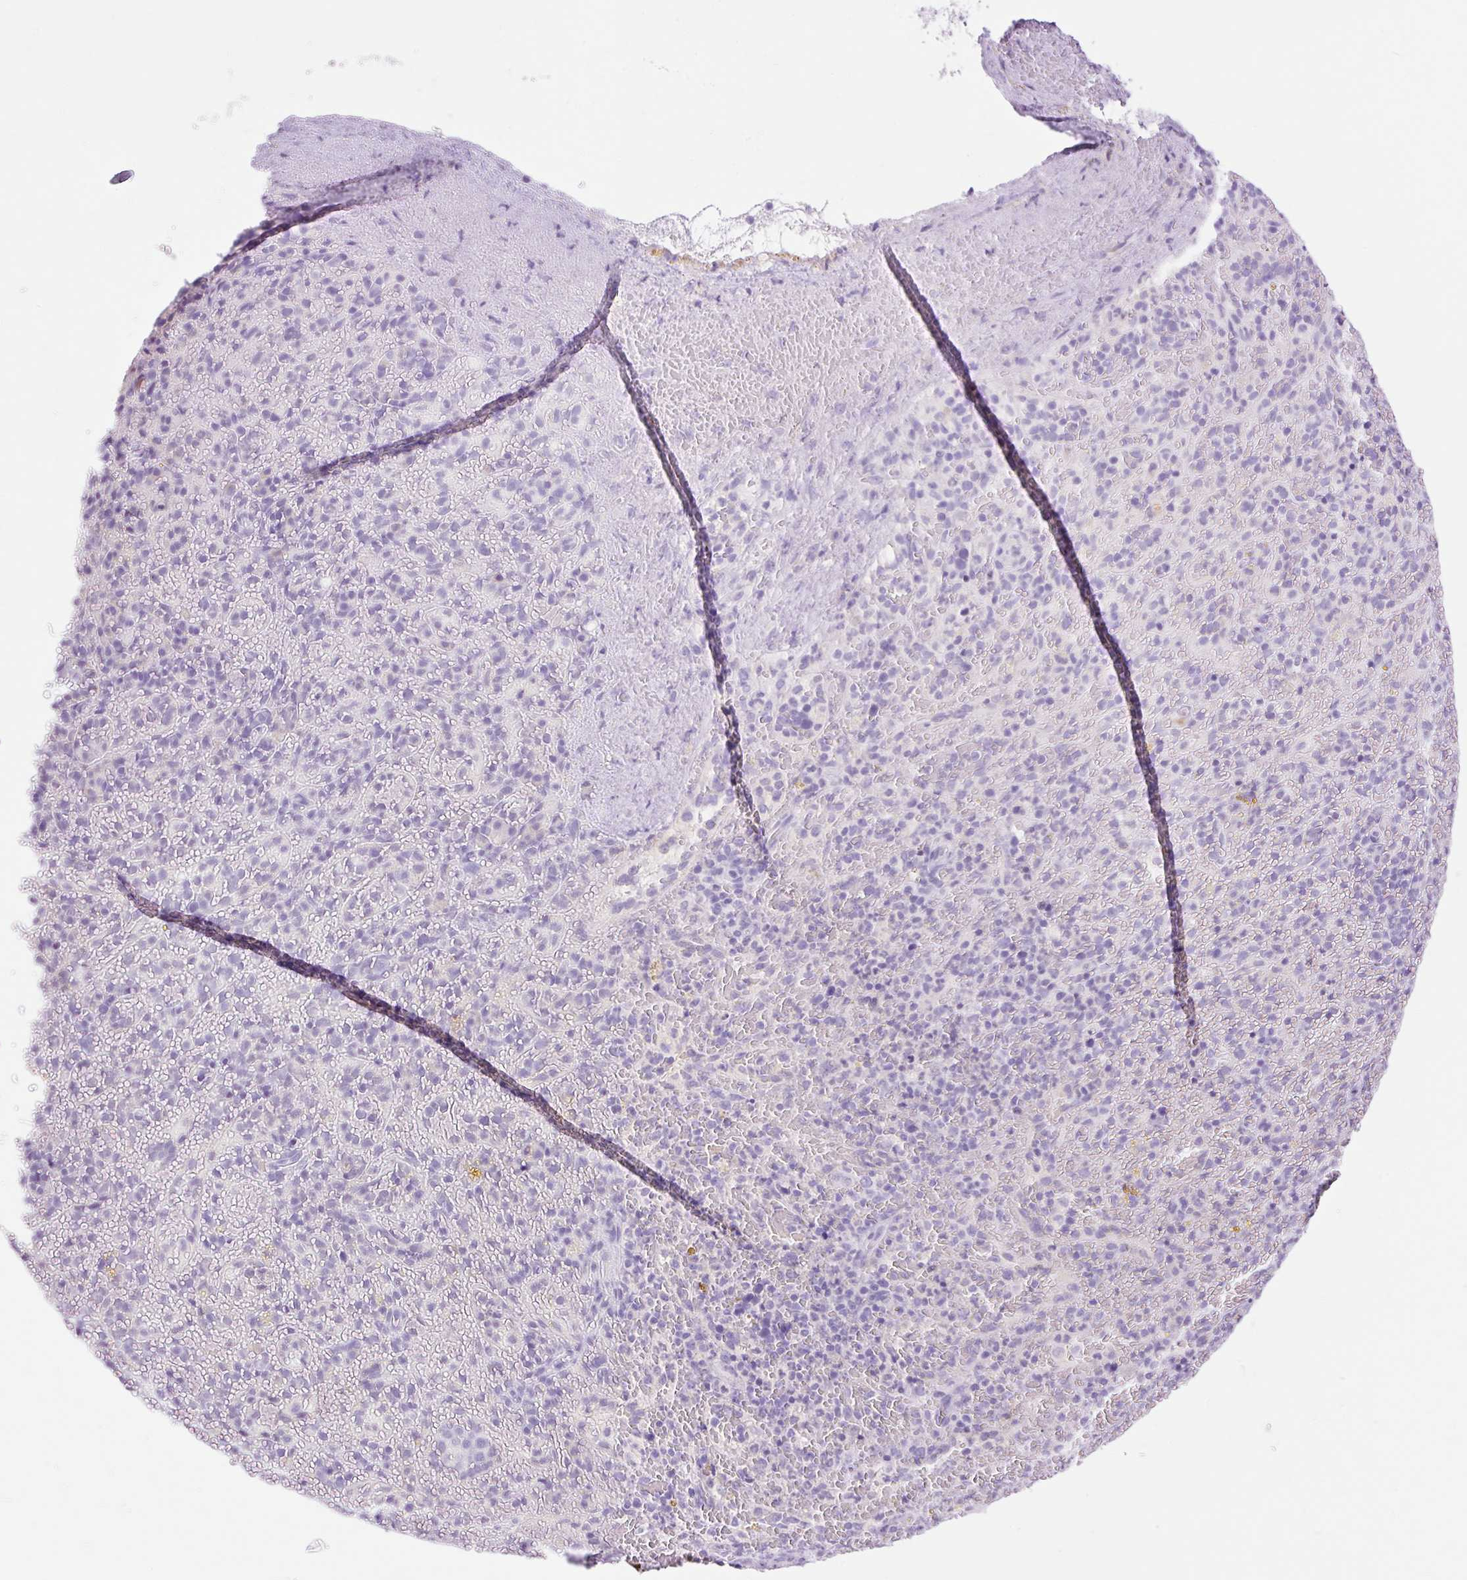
{"staining": {"intensity": "weak", "quantity": "<25%", "location": "cytoplasmic/membranous"}, "tissue": "spleen", "cell_type": "Cells in red pulp", "image_type": "normal", "snomed": [{"axis": "morphology", "description": "Normal tissue, NOS"}, {"axis": "topography", "description": "Spleen"}], "caption": "The micrograph displays no significant staining in cells in red pulp of spleen.", "gene": "SLC25A40", "patient": {"sex": "female", "age": 50}}